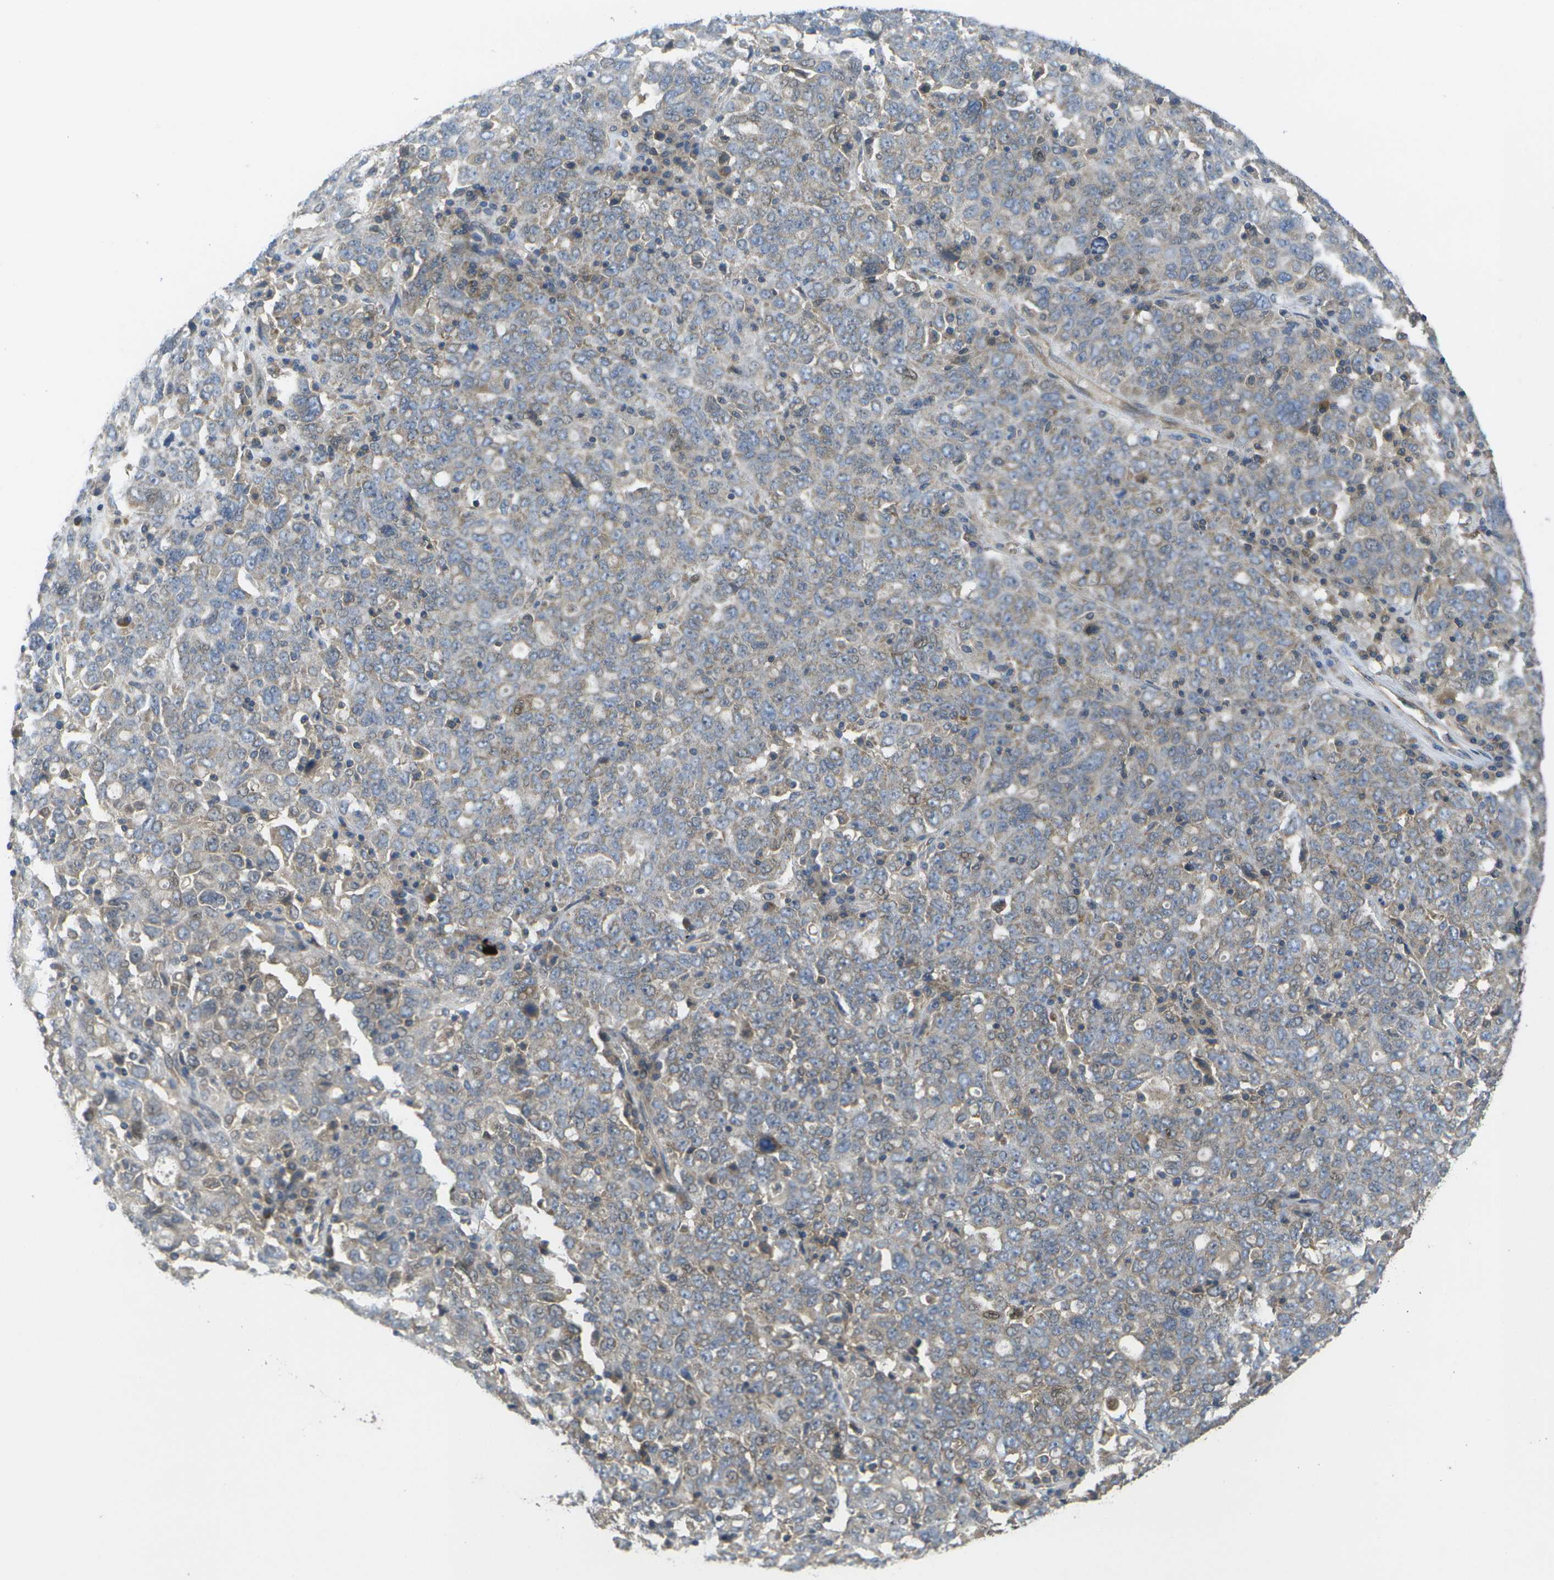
{"staining": {"intensity": "moderate", "quantity": "25%-75%", "location": "cytoplasmic/membranous"}, "tissue": "ovarian cancer", "cell_type": "Tumor cells", "image_type": "cancer", "snomed": [{"axis": "morphology", "description": "Carcinoma, endometroid"}, {"axis": "topography", "description": "Ovary"}], "caption": "This photomicrograph exhibits ovarian endometroid carcinoma stained with IHC to label a protein in brown. The cytoplasmic/membranous of tumor cells show moderate positivity for the protein. Nuclei are counter-stained blue.", "gene": "DPM3", "patient": {"sex": "female", "age": 62}}